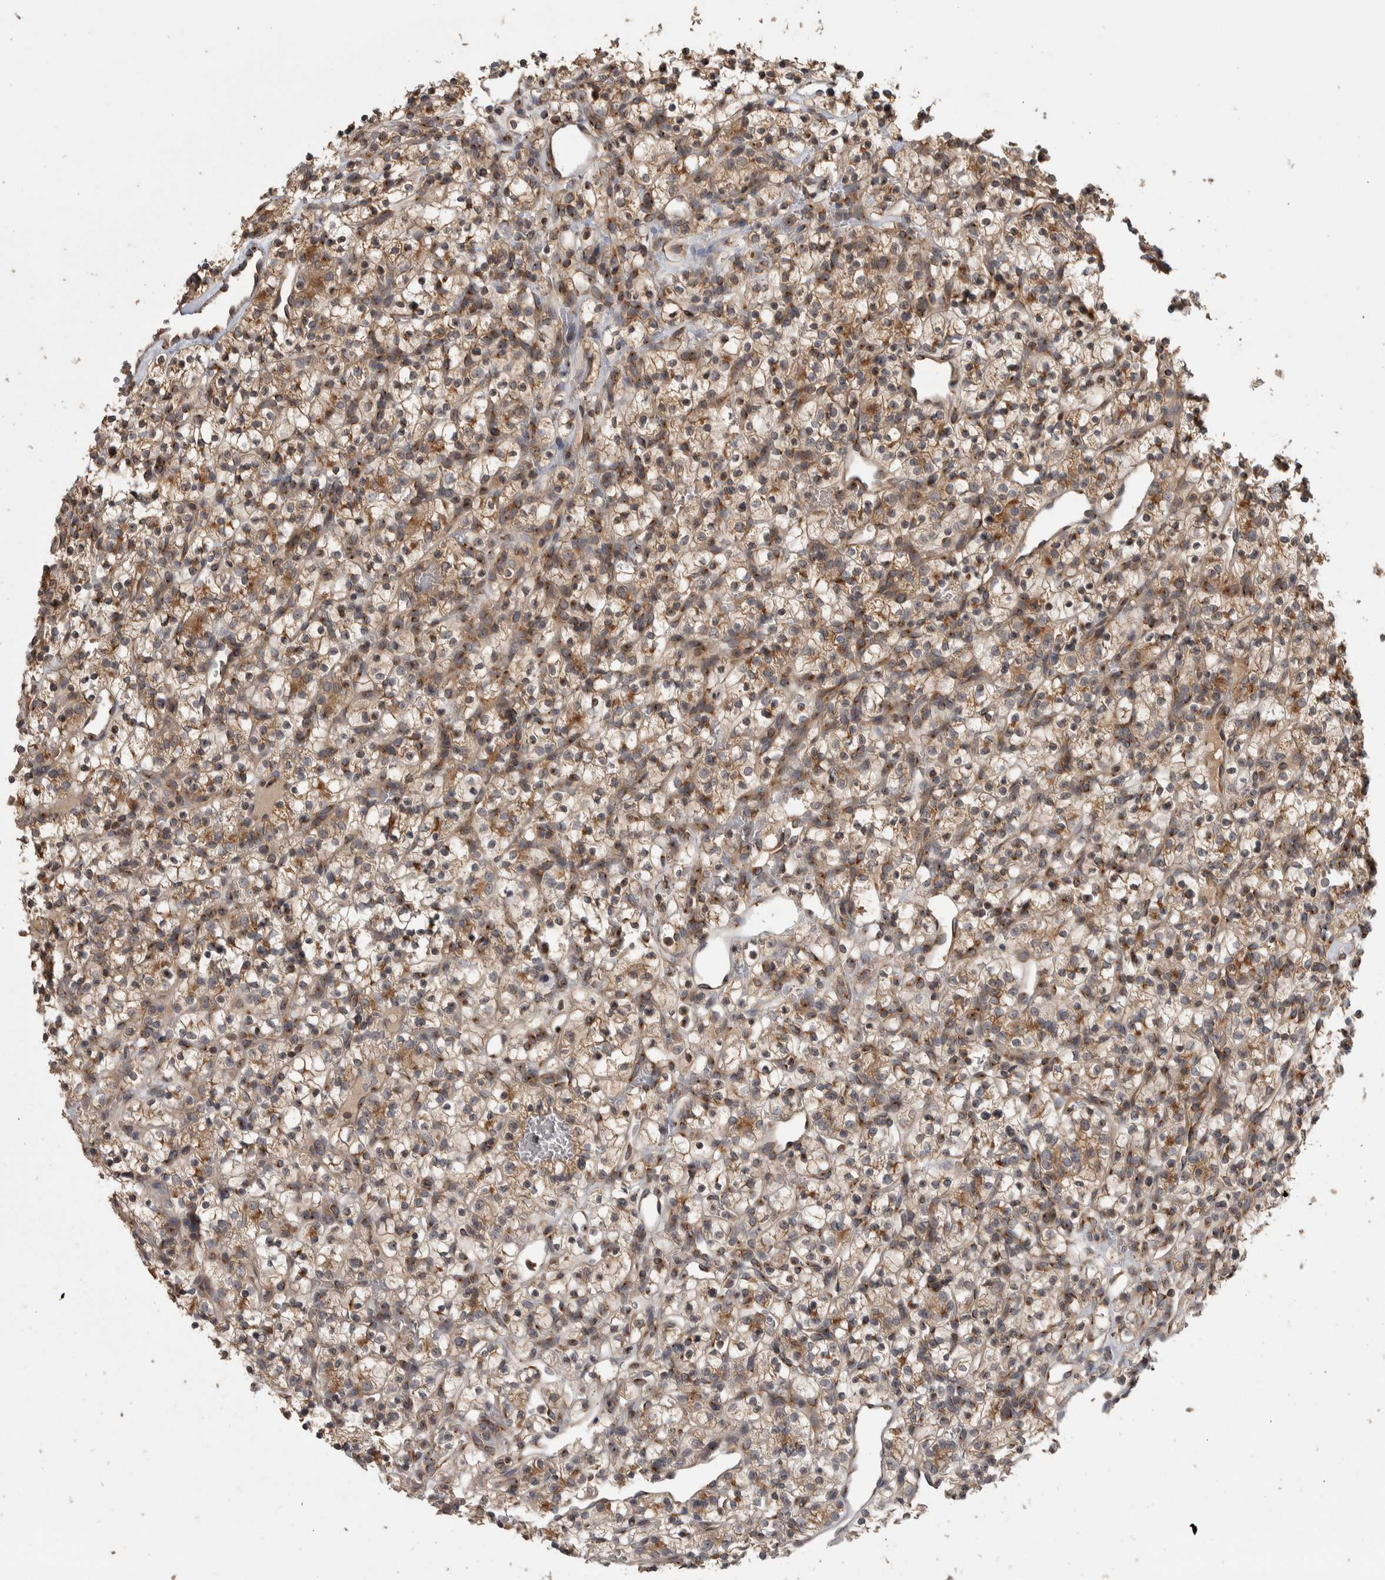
{"staining": {"intensity": "moderate", "quantity": ">75%", "location": "cytoplasmic/membranous"}, "tissue": "renal cancer", "cell_type": "Tumor cells", "image_type": "cancer", "snomed": [{"axis": "morphology", "description": "Adenocarcinoma, NOS"}, {"axis": "topography", "description": "Kidney"}], "caption": "A medium amount of moderate cytoplasmic/membranous expression is seen in about >75% of tumor cells in adenocarcinoma (renal) tissue.", "gene": "IFRD1", "patient": {"sex": "female", "age": 57}}